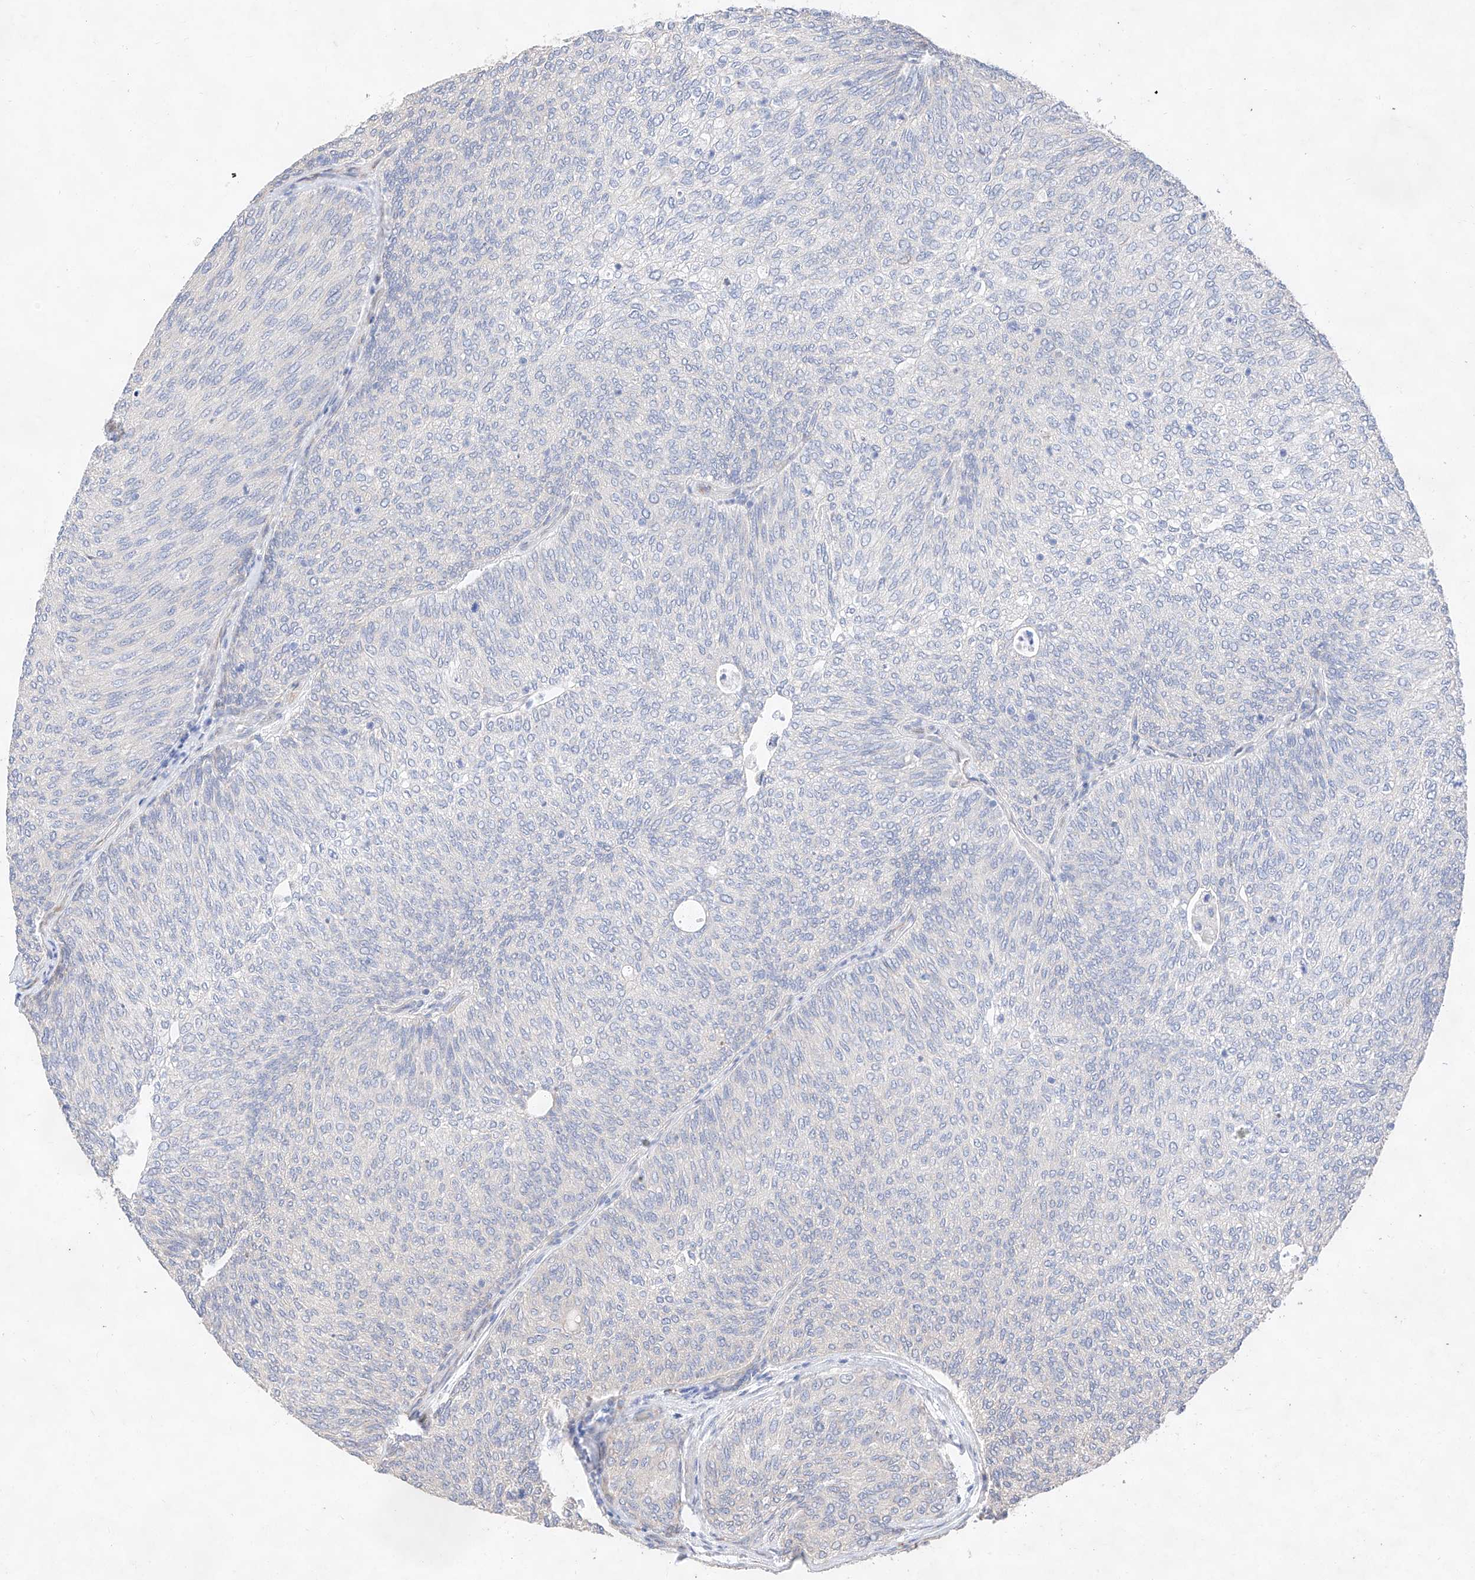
{"staining": {"intensity": "negative", "quantity": "none", "location": "none"}, "tissue": "urothelial cancer", "cell_type": "Tumor cells", "image_type": "cancer", "snomed": [{"axis": "morphology", "description": "Urothelial carcinoma, Low grade"}, {"axis": "topography", "description": "Urinary bladder"}], "caption": "Histopathology image shows no protein expression in tumor cells of urothelial carcinoma (low-grade) tissue.", "gene": "ATP9B", "patient": {"sex": "female", "age": 79}}